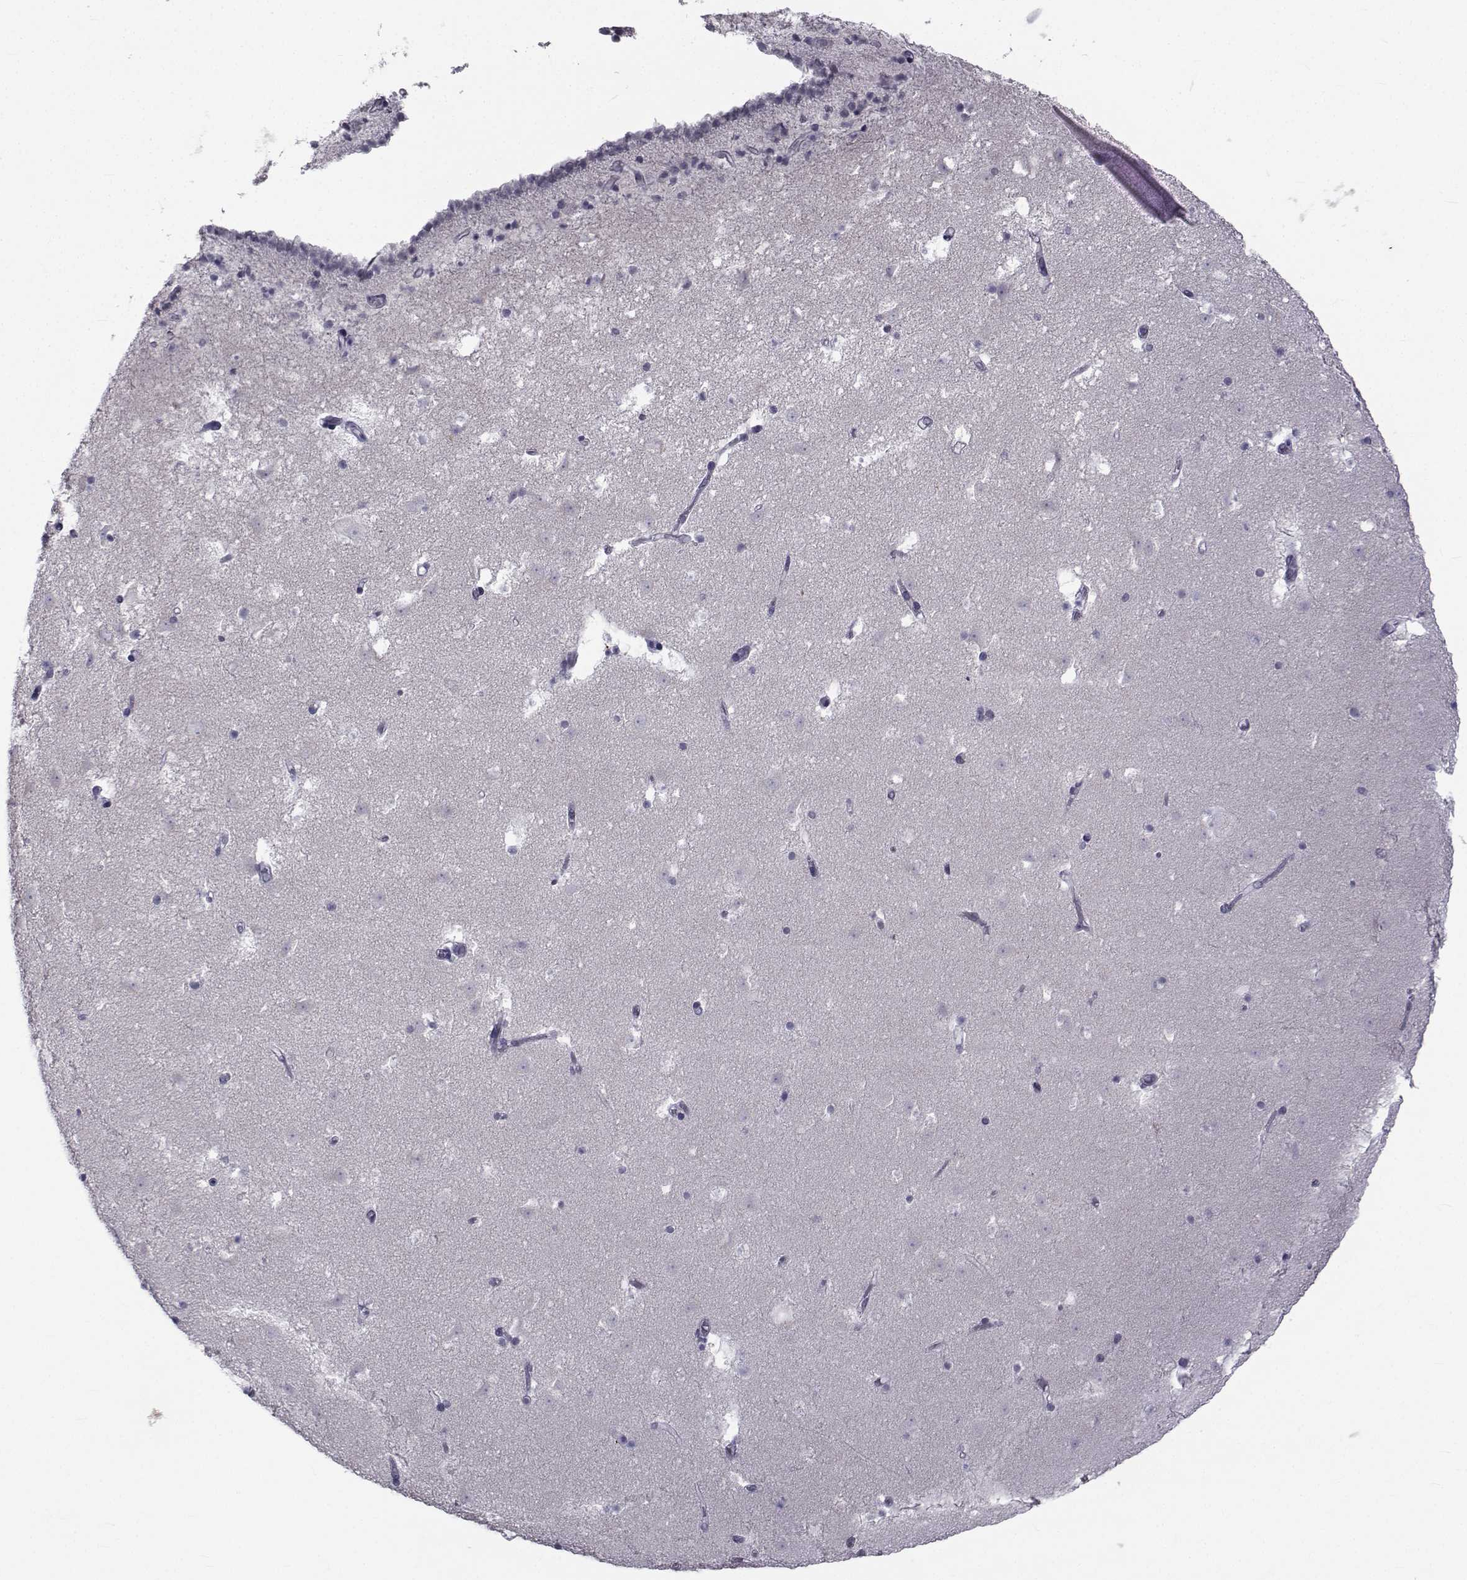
{"staining": {"intensity": "negative", "quantity": "none", "location": "none"}, "tissue": "caudate", "cell_type": "Glial cells", "image_type": "normal", "snomed": [{"axis": "morphology", "description": "Normal tissue, NOS"}, {"axis": "topography", "description": "Lateral ventricle wall"}], "caption": "IHC histopathology image of unremarkable caudate: caudate stained with DAB shows no significant protein expression in glial cells.", "gene": "PAX2", "patient": {"sex": "female", "age": 42}}